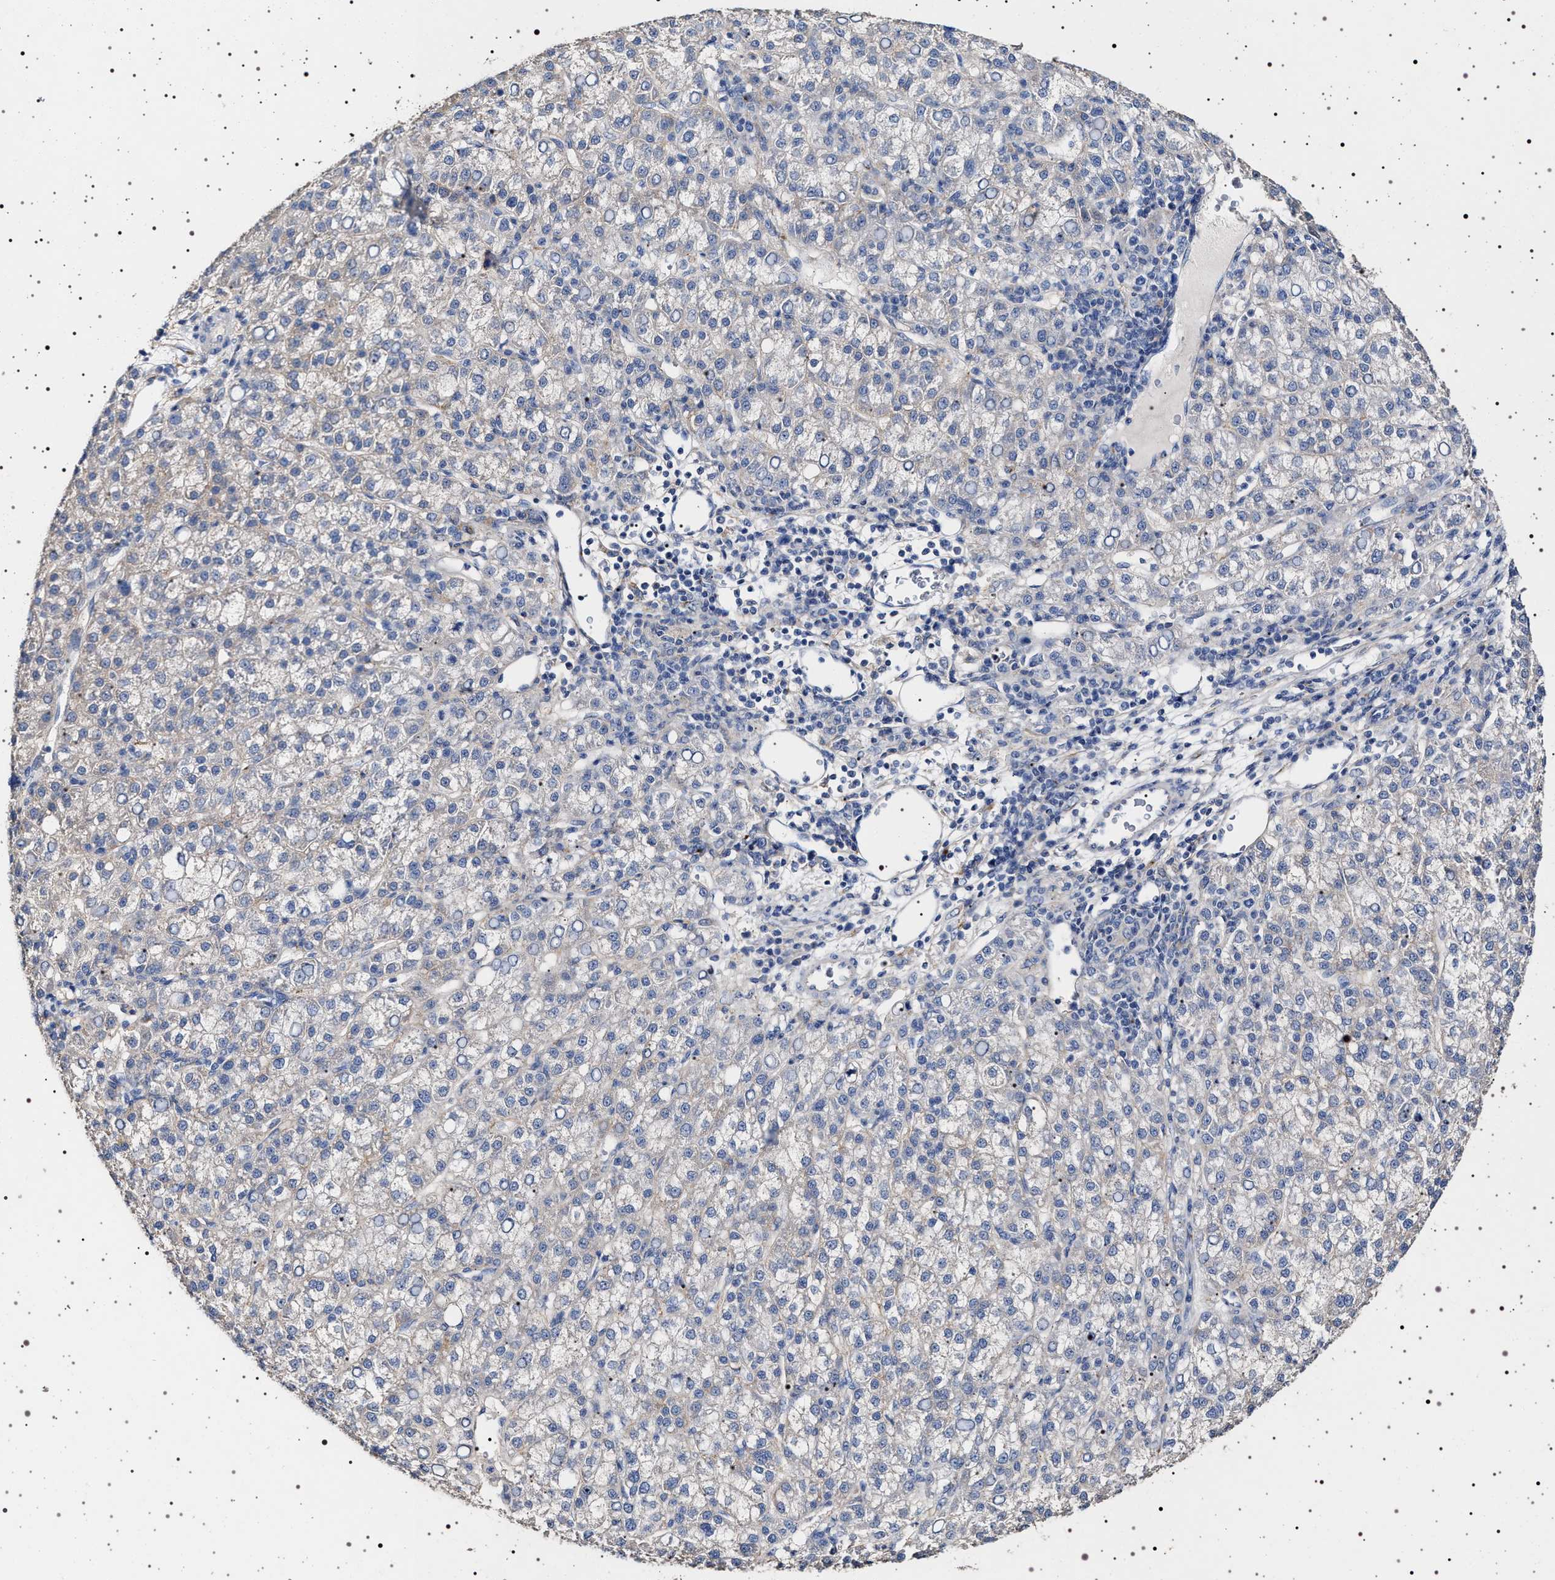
{"staining": {"intensity": "negative", "quantity": "none", "location": "none"}, "tissue": "liver cancer", "cell_type": "Tumor cells", "image_type": "cancer", "snomed": [{"axis": "morphology", "description": "Carcinoma, Hepatocellular, NOS"}, {"axis": "topography", "description": "Liver"}], "caption": "The image reveals no staining of tumor cells in liver hepatocellular carcinoma.", "gene": "NAALADL2", "patient": {"sex": "female", "age": 58}}